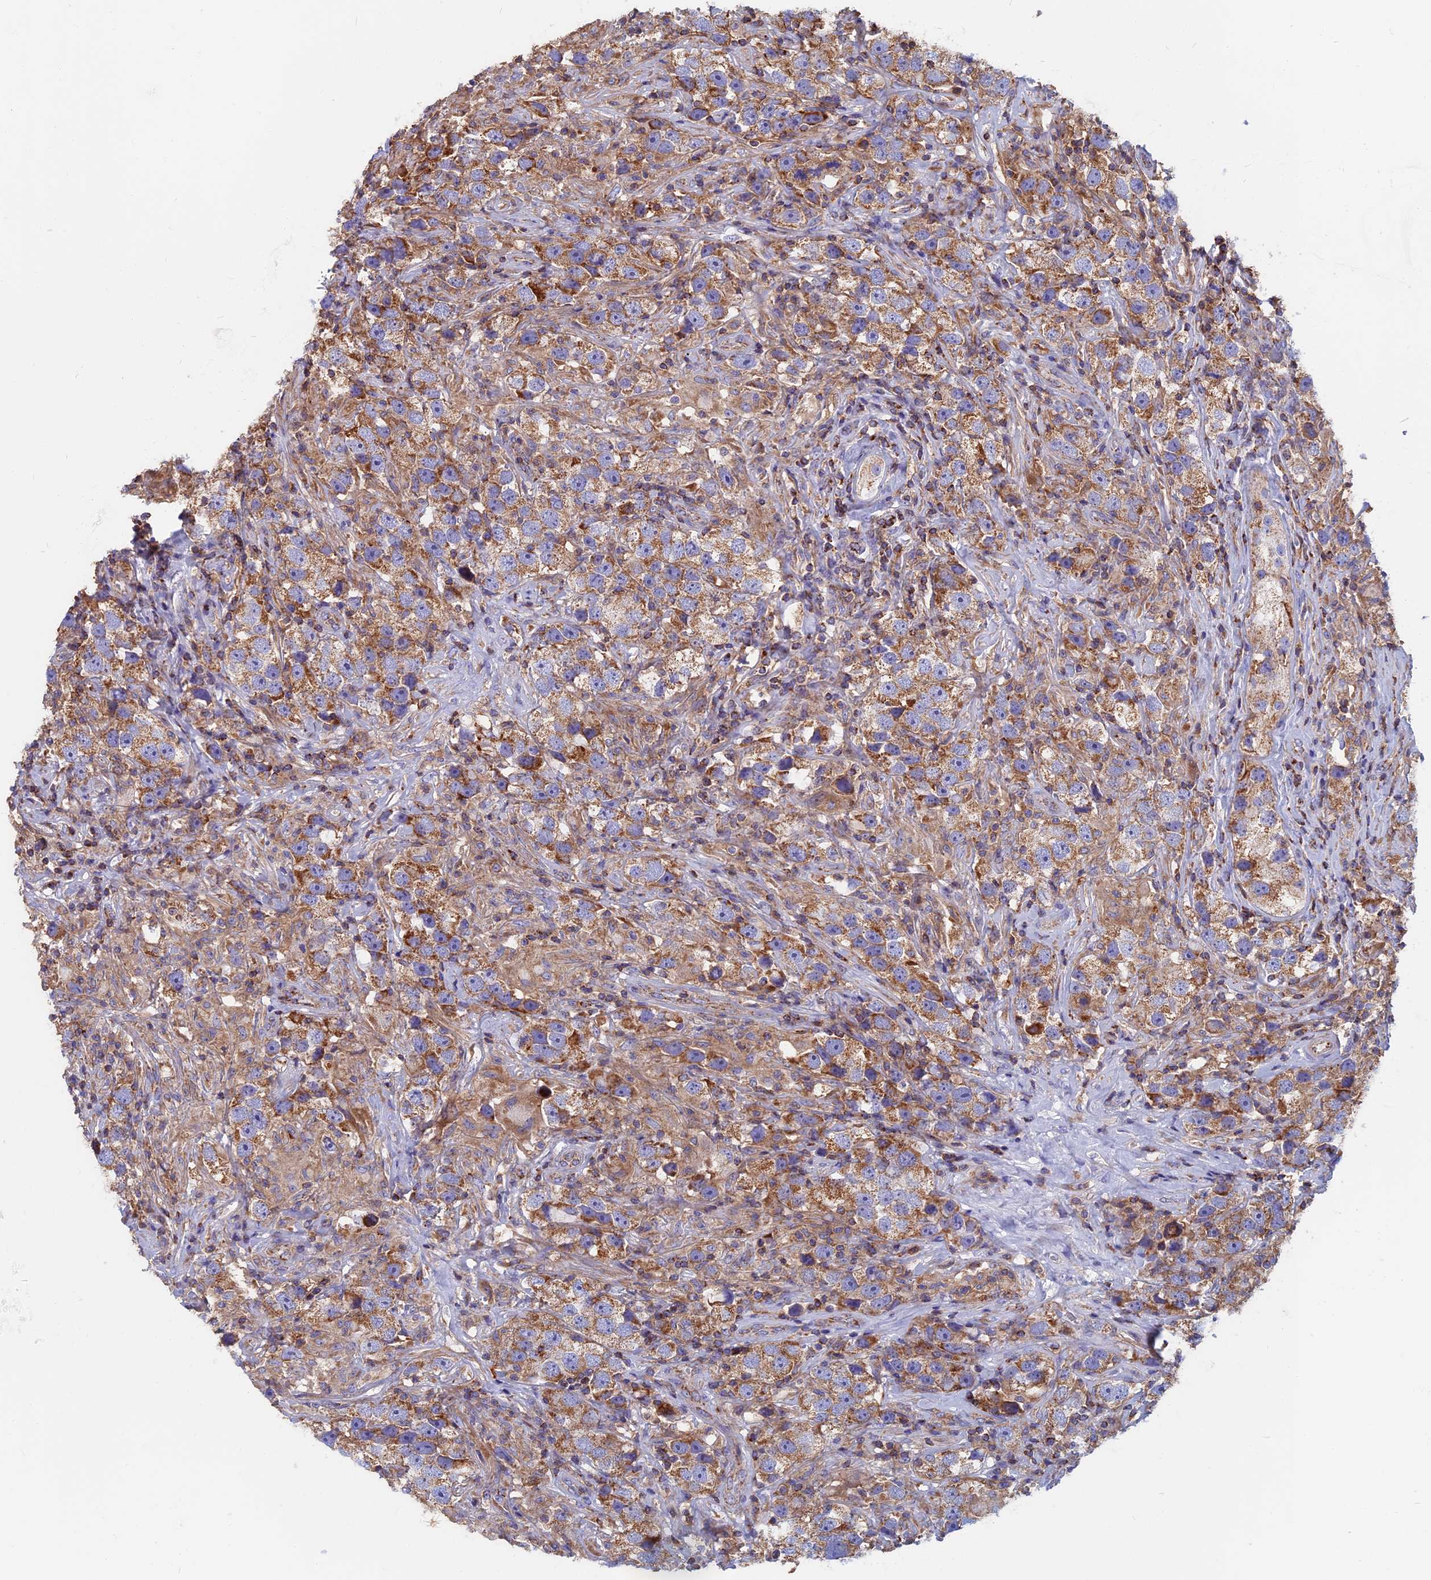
{"staining": {"intensity": "moderate", "quantity": ">75%", "location": "cytoplasmic/membranous"}, "tissue": "testis cancer", "cell_type": "Tumor cells", "image_type": "cancer", "snomed": [{"axis": "morphology", "description": "Seminoma, NOS"}, {"axis": "topography", "description": "Testis"}], "caption": "Immunohistochemical staining of human testis cancer (seminoma) exhibits medium levels of moderate cytoplasmic/membranous protein positivity in approximately >75% of tumor cells.", "gene": "HSD17B8", "patient": {"sex": "male", "age": 49}}